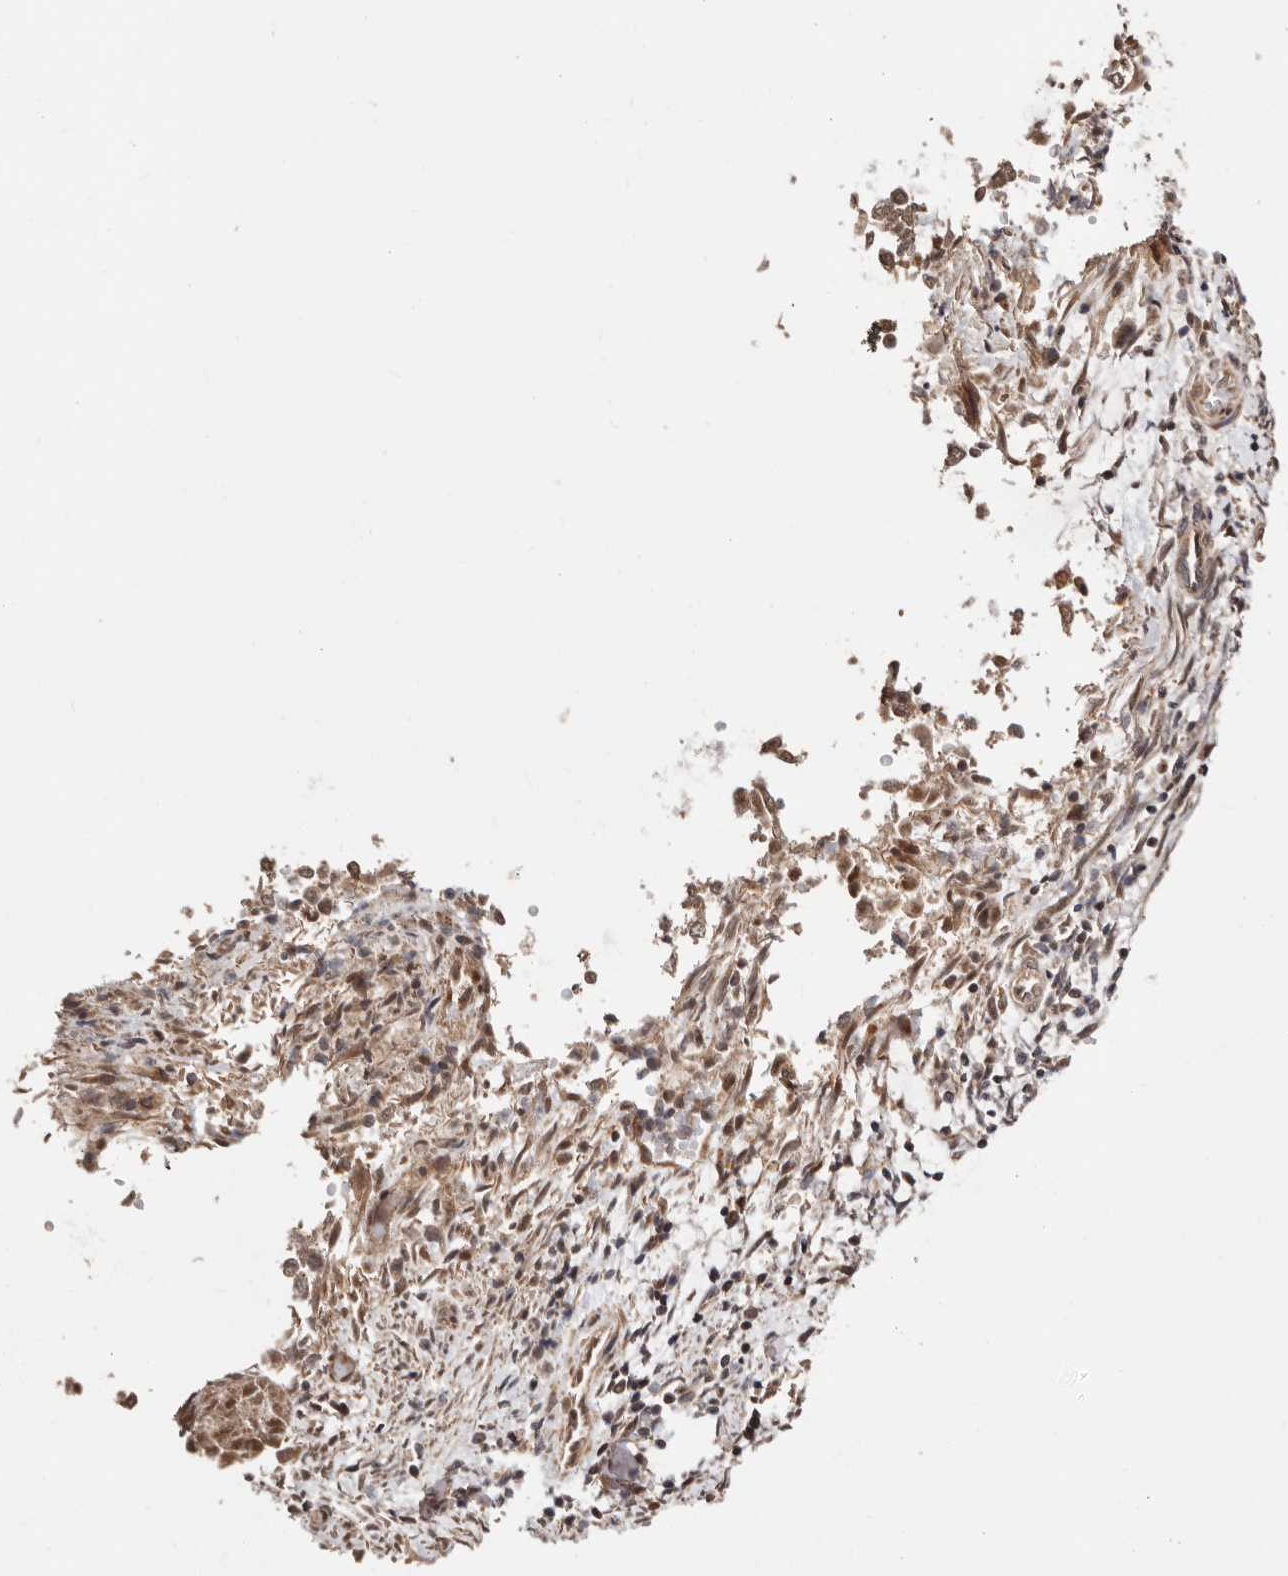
{"staining": {"intensity": "moderate", "quantity": "<25%", "location": "cytoplasmic/membranous,nuclear"}, "tissue": "endometrial cancer", "cell_type": "Tumor cells", "image_type": "cancer", "snomed": [{"axis": "morphology", "description": "Adenocarcinoma, NOS"}, {"axis": "topography", "description": "Endometrium"}], "caption": "A brown stain shows moderate cytoplasmic/membranous and nuclear positivity of a protein in endometrial cancer (adenocarcinoma) tumor cells.", "gene": "CTNNBL1", "patient": {"sex": "female", "age": 80}}